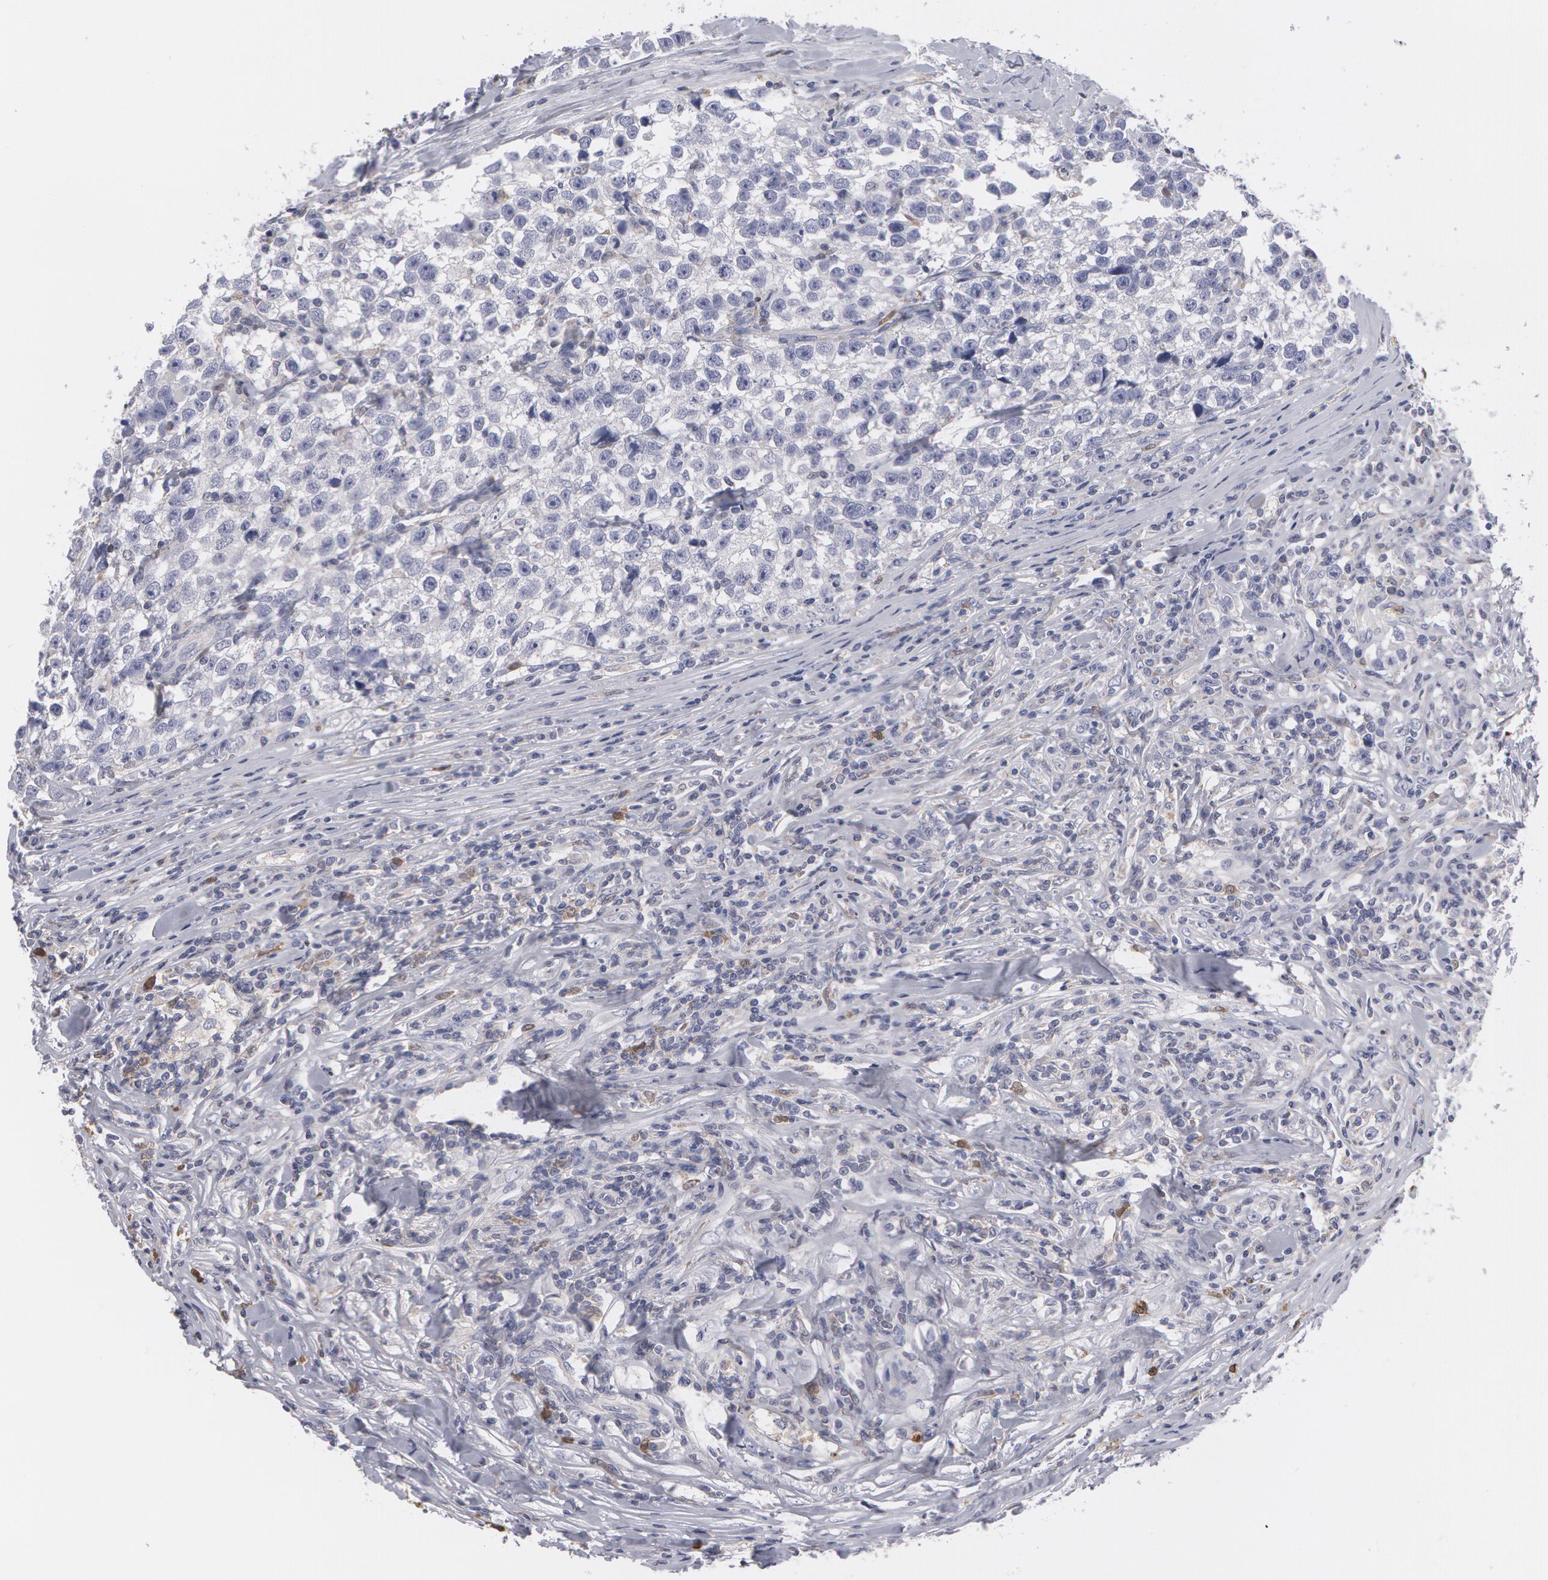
{"staining": {"intensity": "weak", "quantity": "25%-75%", "location": "cytoplasmic/membranous"}, "tissue": "testis cancer", "cell_type": "Tumor cells", "image_type": "cancer", "snomed": [{"axis": "morphology", "description": "Seminoma, NOS"}, {"axis": "morphology", "description": "Carcinoma, Embryonal, NOS"}, {"axis": "topography", "description": "Testis"}], "caption": "Testis cancer stained with DAB IHC displays low levels of weak cytoplasmic/membranous expression in approximately 25%-75% of tumor cells.", "gene": "CAT", "patient": {"sex": "male", "age": 30}}